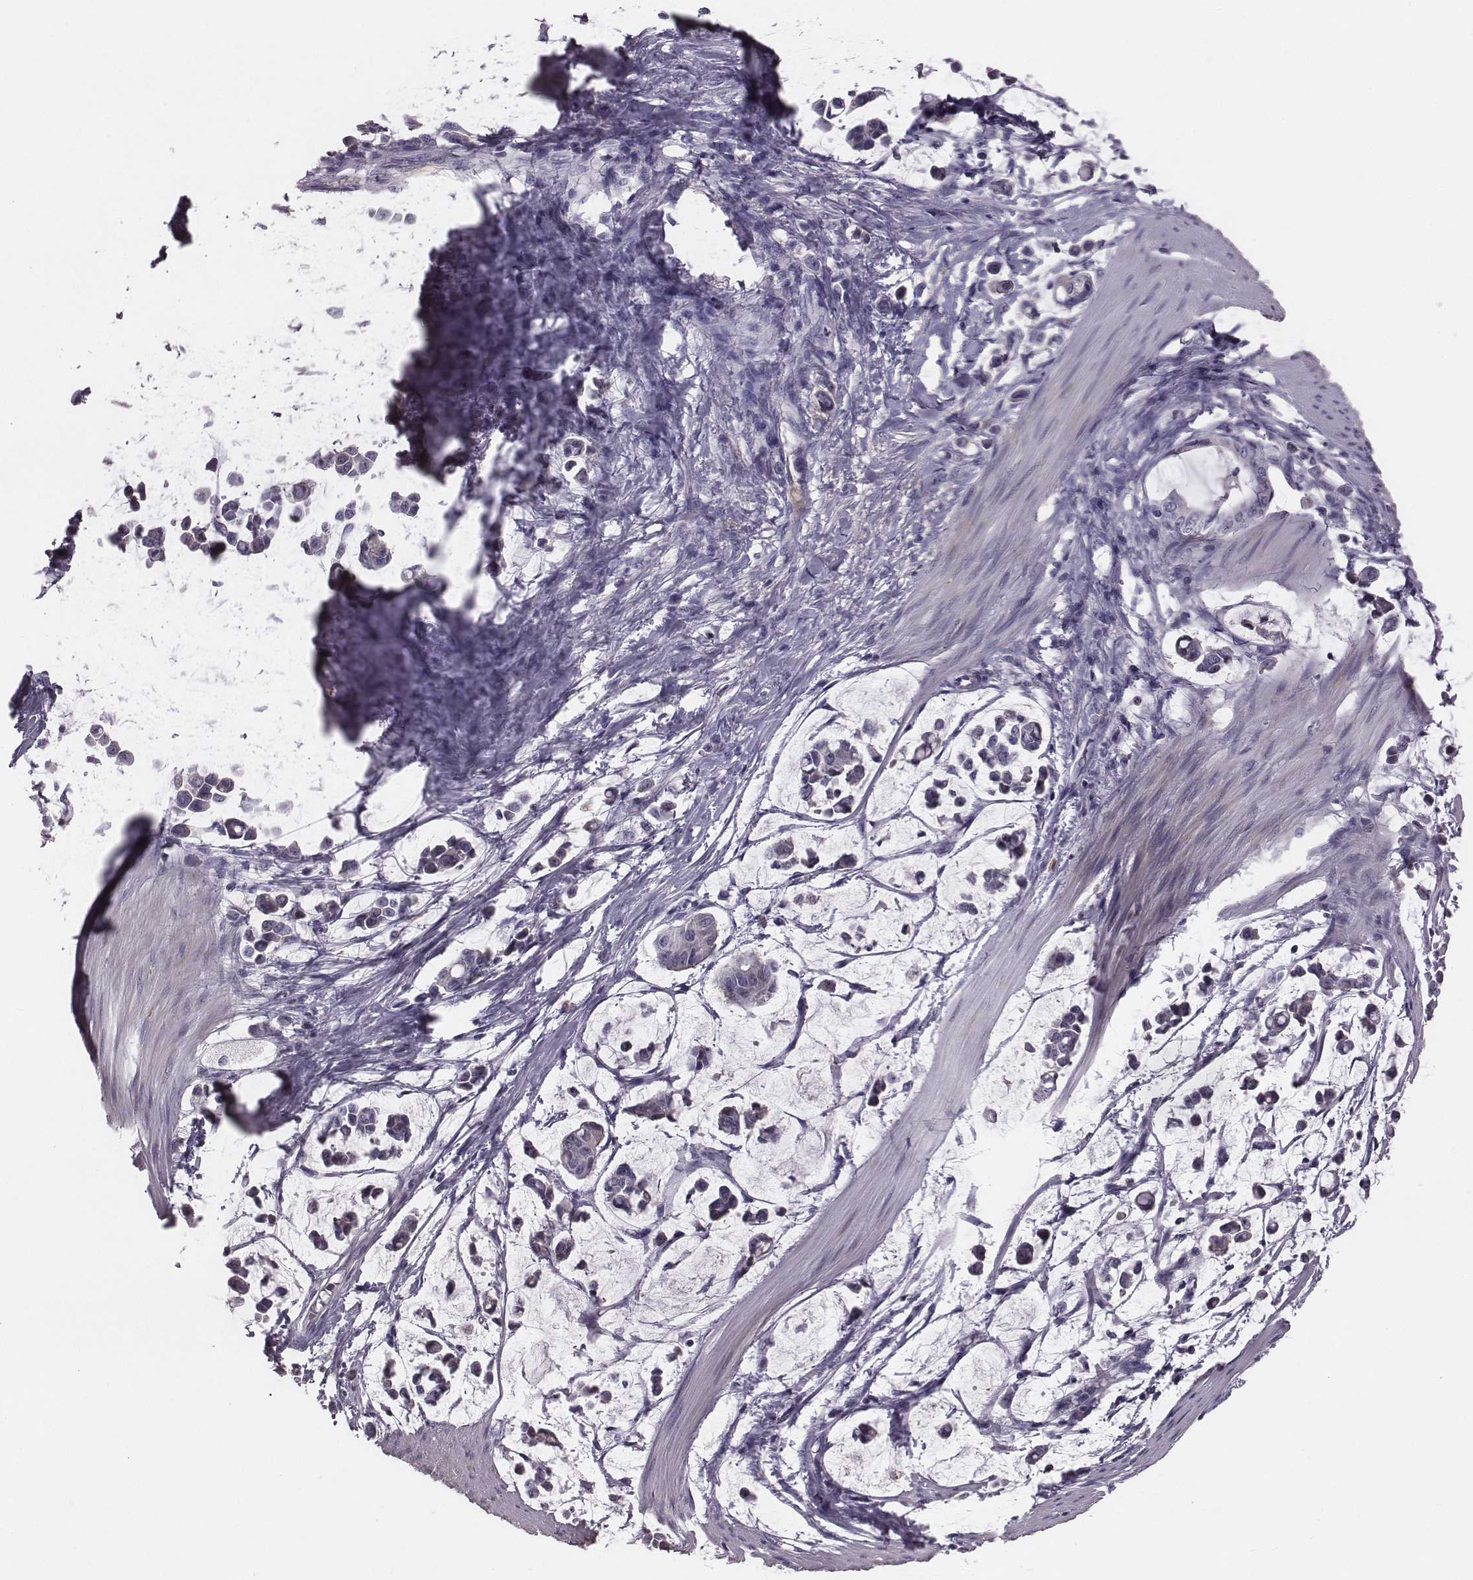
{"staining": {"intensity": "negative", "quantity": "none", "location": "none"}, "tissue": "stomach cancer", "cell_type": "Tumor cells", "image_type": "cancer", "snomed": [{"axis": "morphology", "description": "Adenocarcinoma, NOS"}, {"axis": "topography", "description": "Stomach"}], "caption": "Immunohistochemistry histopathology image of neoplastic tissue: human stomach cancer (adenocarcinoma) stained with DAB demonstrates no significant protein expression in tumor cells.", "gene": "SMIM24", "patient": {"sex": "male", "age": 82}}